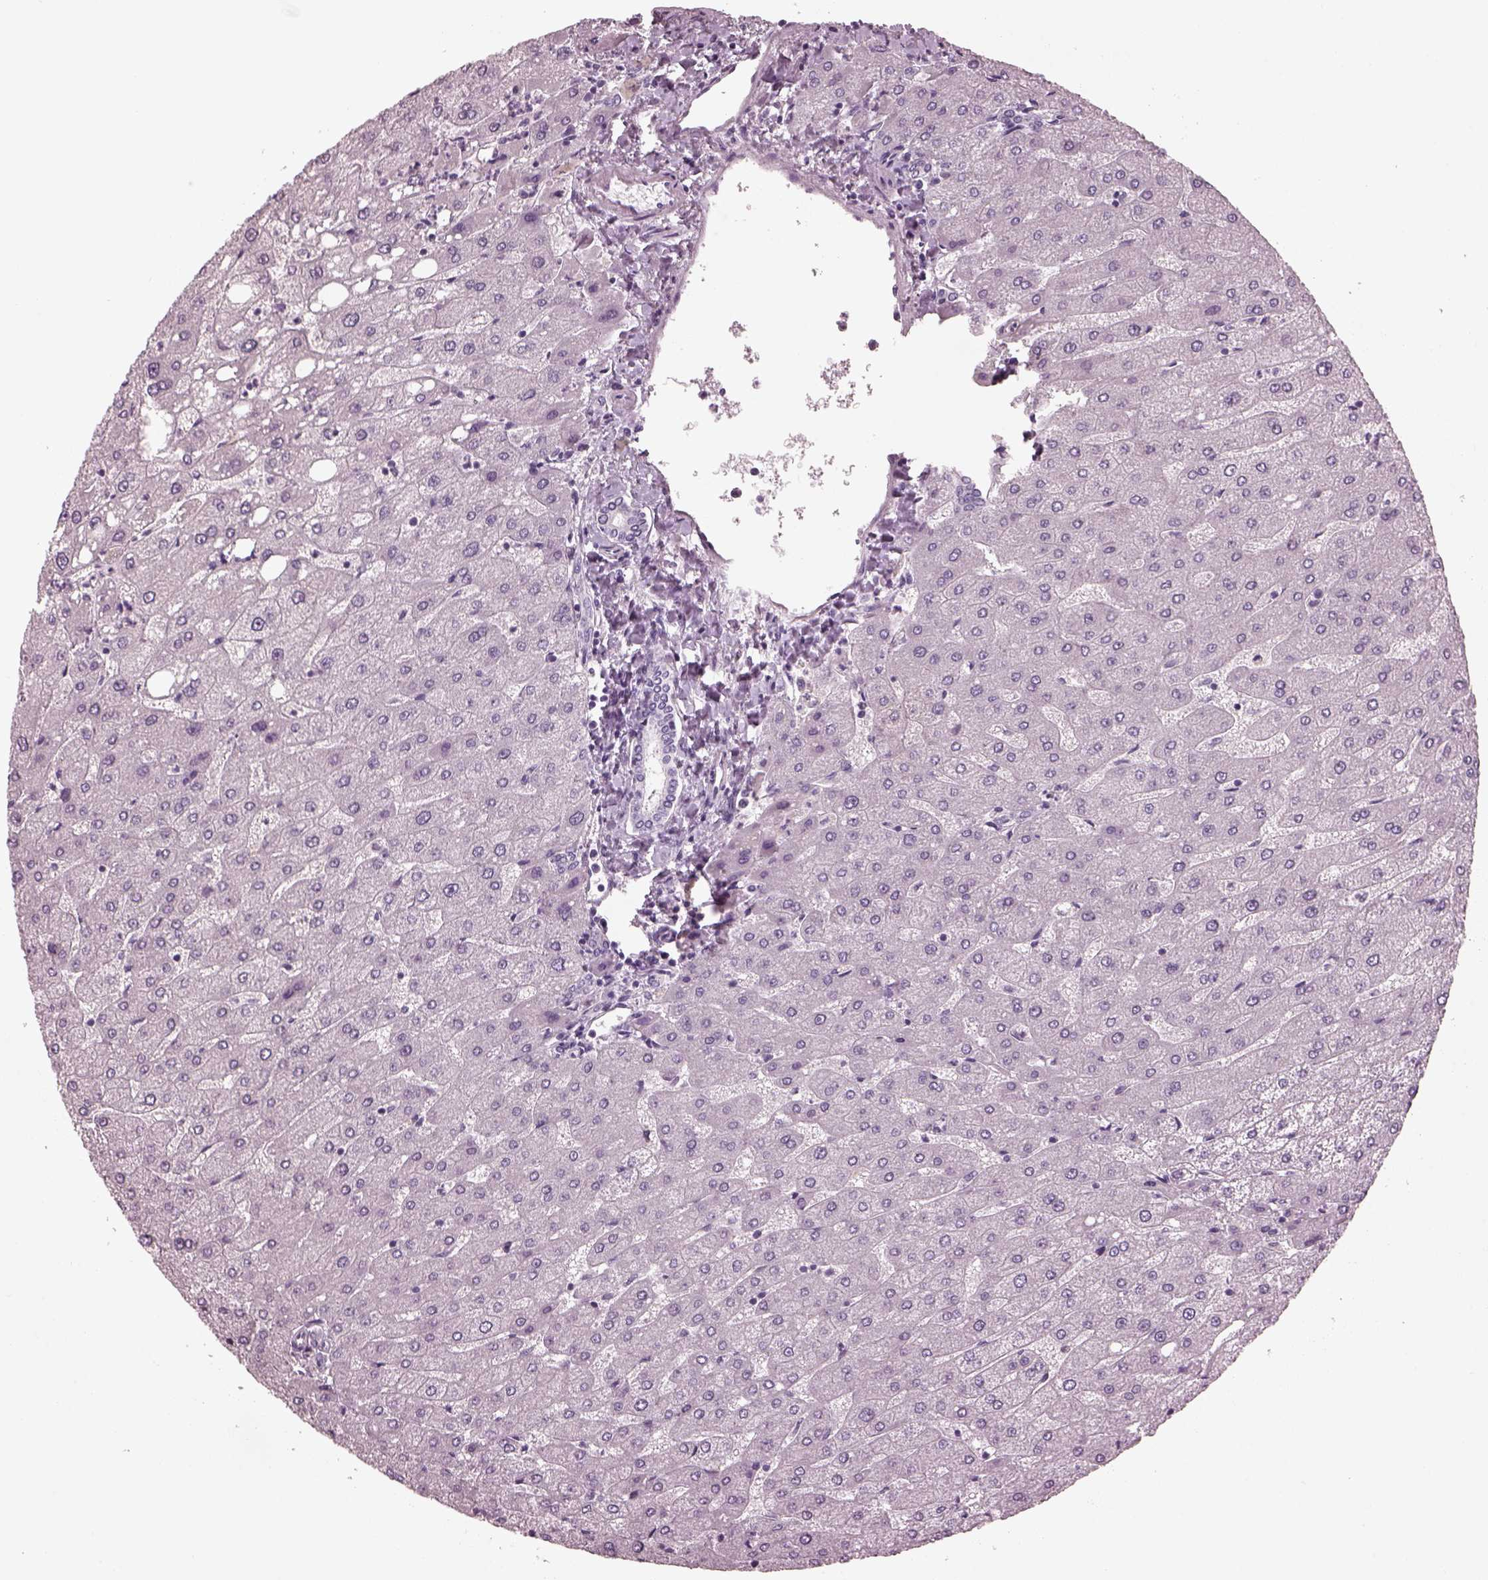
{"staining": {"intensity": "negative", "quantity": "none", "location": "none"}, "tissue": "liver", "cell_type": "Cholangiocytes", "image_type": "normal", "snomed": [{"axis": "morphology", "description": "Normal tissue, NOS"}, {"axis": "topography", "description": "Liver"}], "caption": "Immunohistochemical staining of benign liver exhibits no significant expression in cholangiocytes.", "gene": "PDC", "patient": {"sex": "male", "age": 67}}